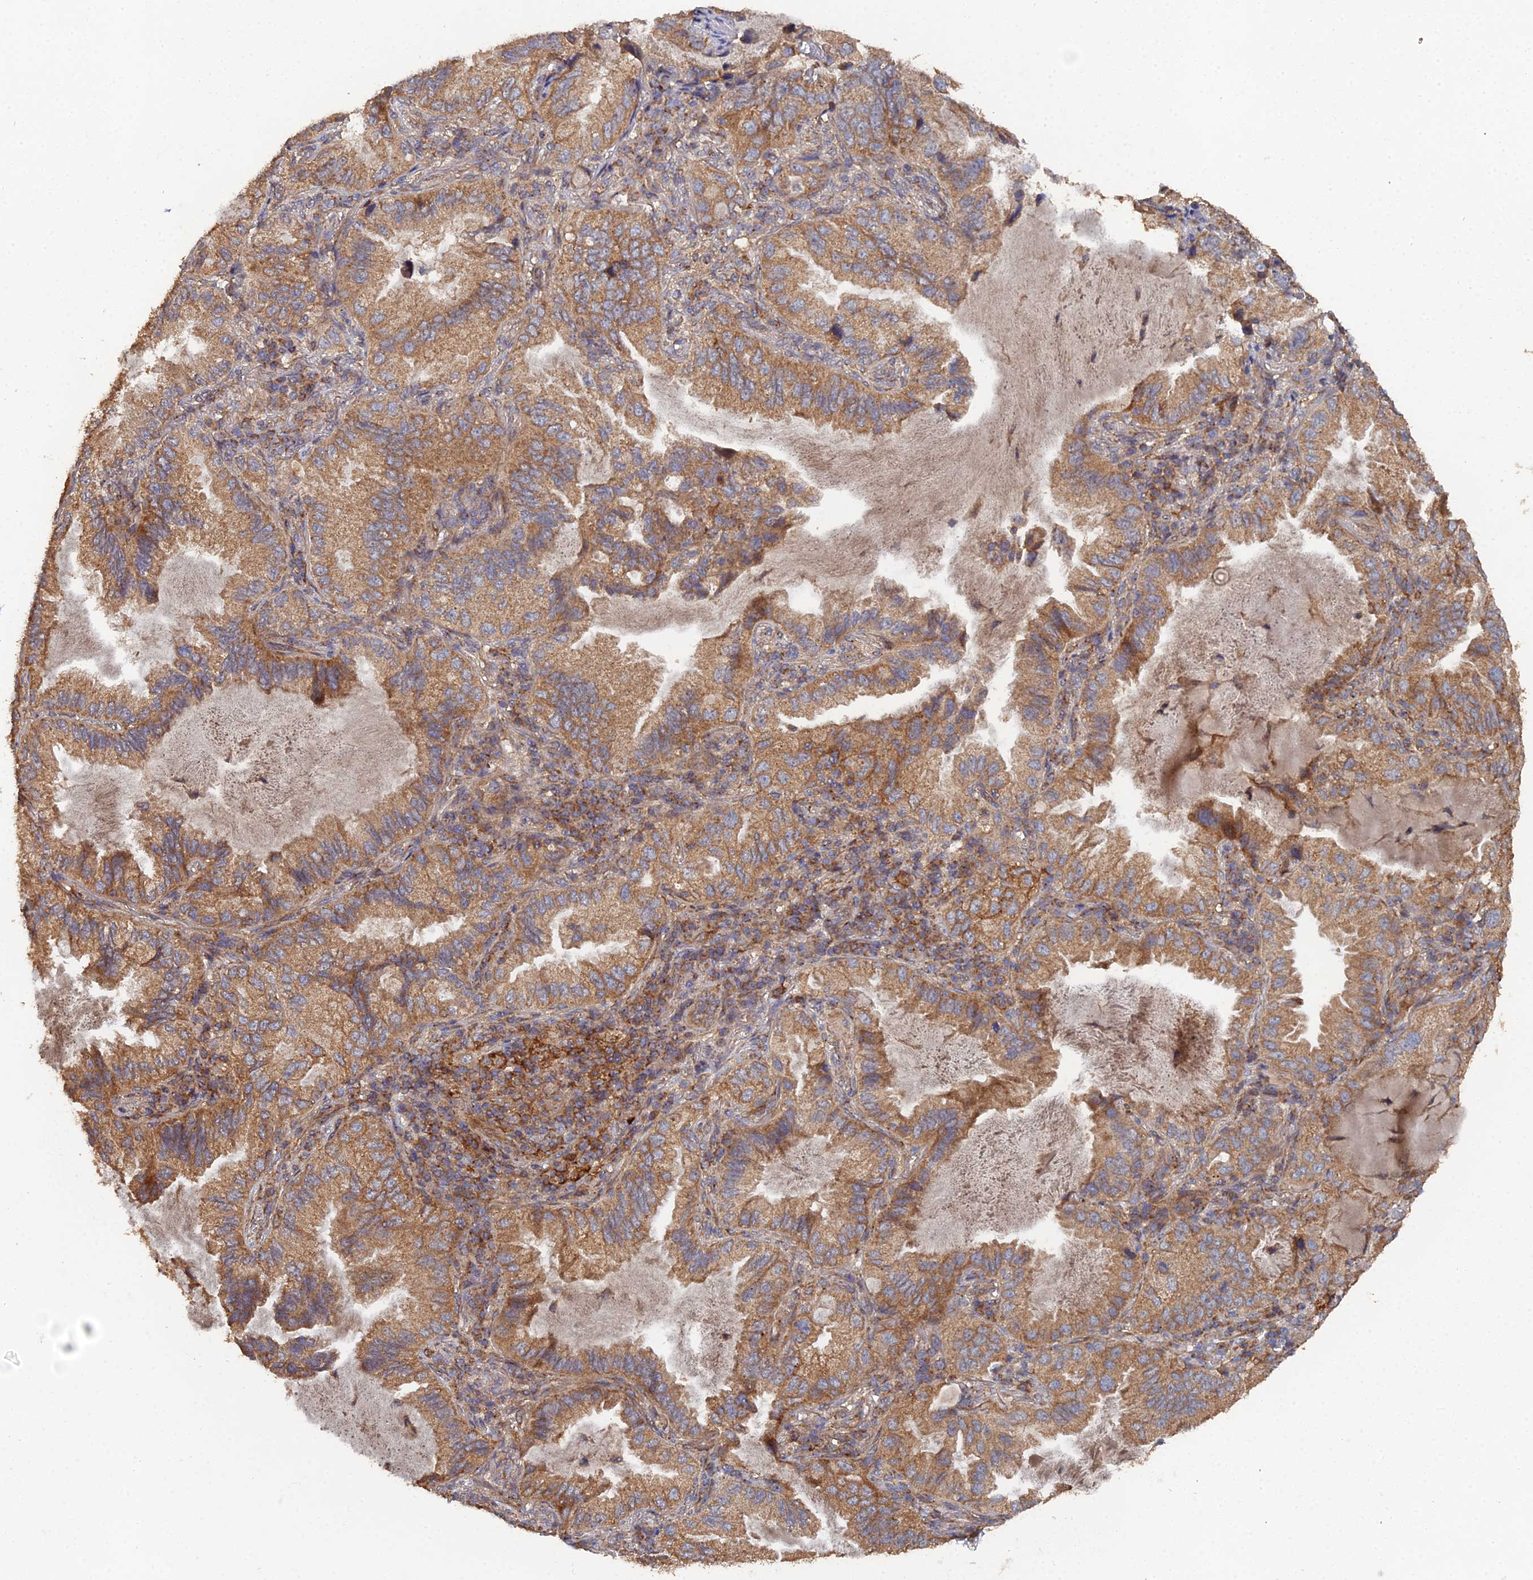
{"staining": {"intensity": "moderate", "quantity": ">75%", "location": "cytoplasmic/membranous"}, "tissue": "lung cancer", "cell_type": "Tumor cells", "image_type": "cancer", "snomed": [{"axis": "morphology", "description": "Adenocarcinoma, NOS"}, {"axis": "topography", "description": "Lung"}], "caption": "Moderate cytoplasmic/membranous protein positivity is seen in about >75% of tumor cells in lung adenocarcinoma.", "gene": "SPANXN4", "patient": {"sex": "female", "age": 69}}